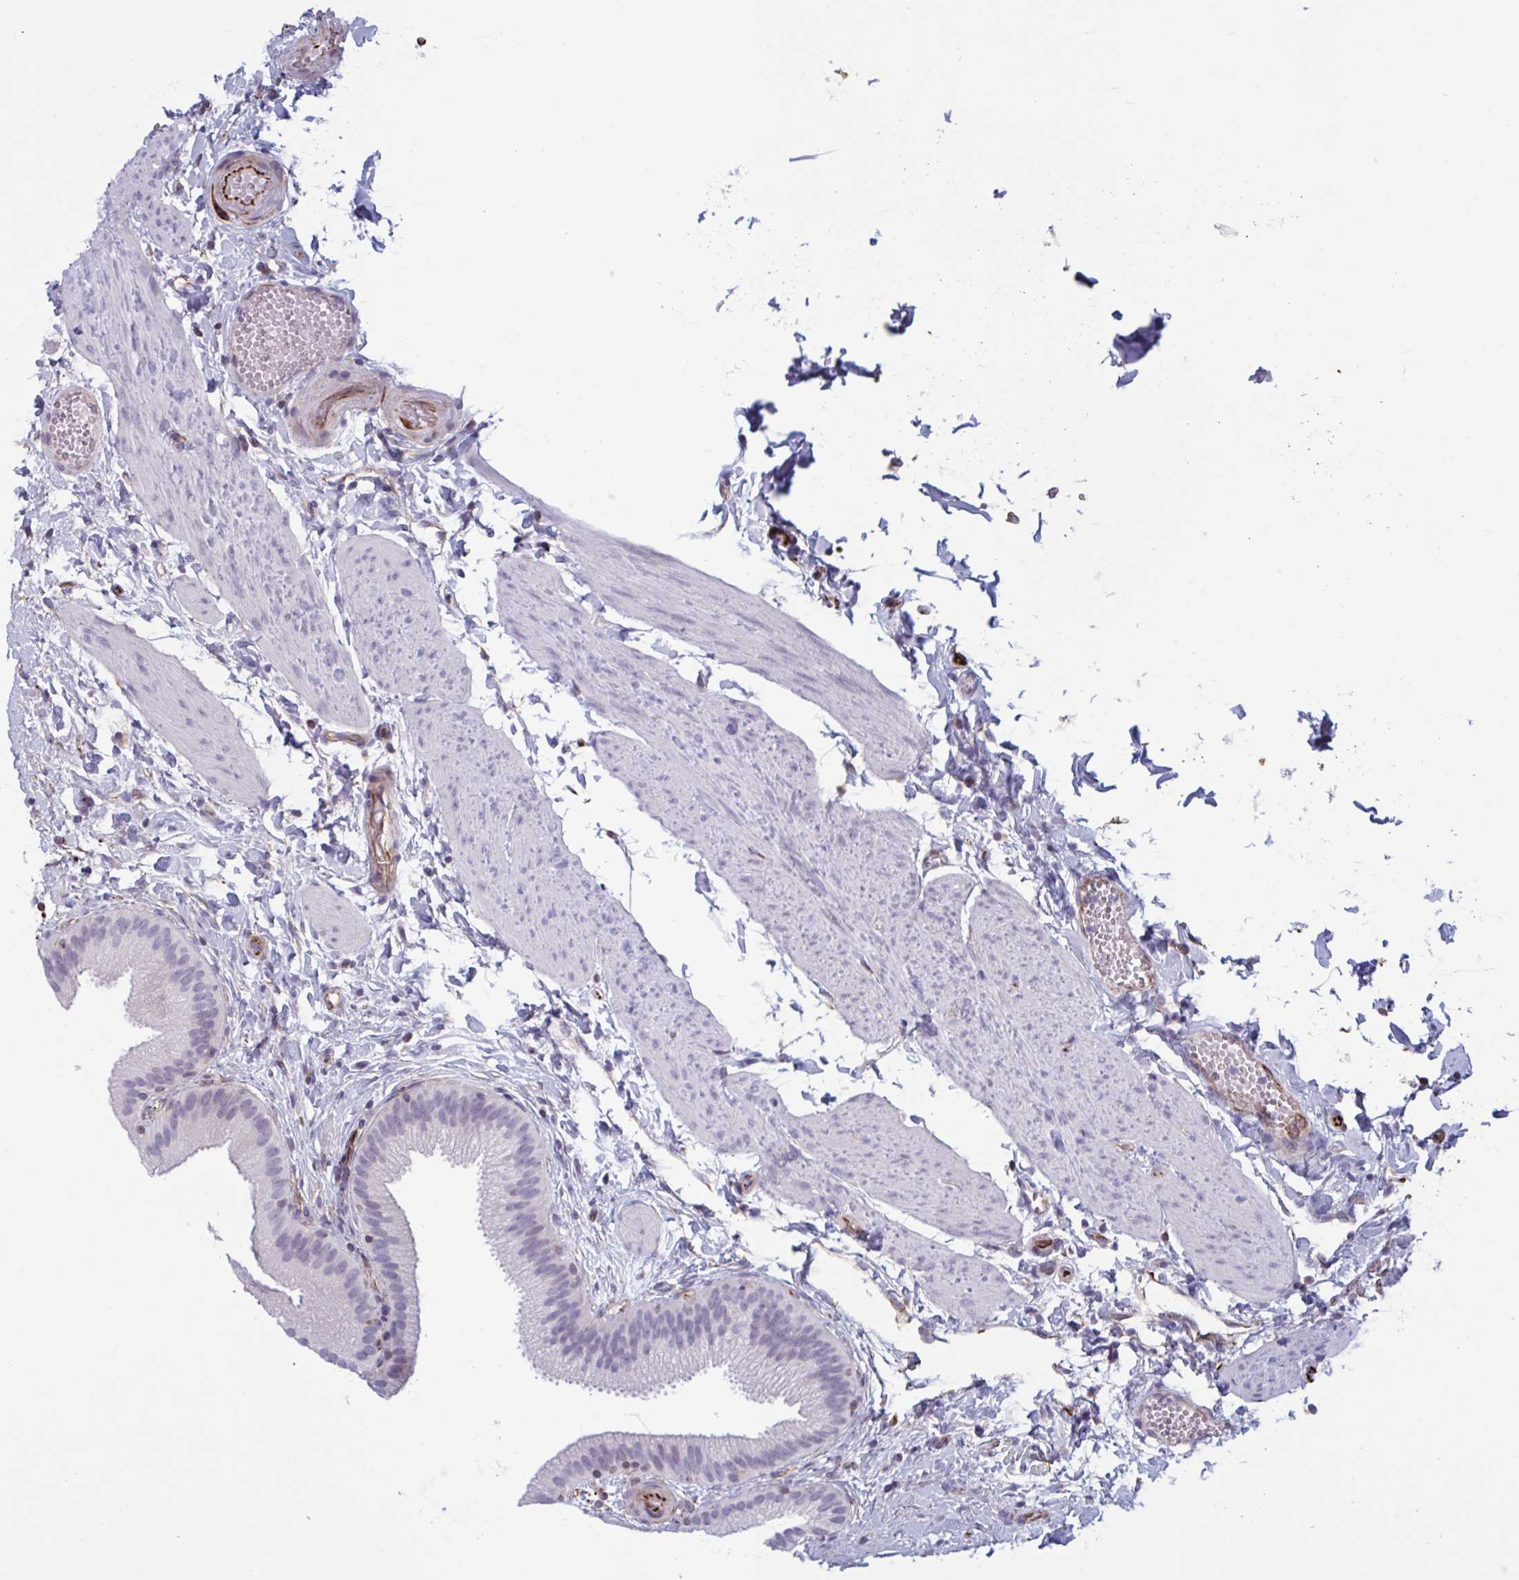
{"staining": {"intensity": "negative", "quantity": "none", "location": "none"}, "tissue": "gallbladder", "cell_type": "Glandular cells", "image_type": "normal", "snomed": [{"axis": "morphology", "description": "Normal tissue, NOS"}, {"axis": "topography", "description": "Gallbladder"}], "caption": "Benign gallbladder was stained to show a protein in brown. There is no significant staining in glandular cells. (Brightfield microscopy of DAB (3,3'-diaminobenzidine) IHC at high magnification).", "gene": "OR1L3", "patient": {"sex": "female", "age": 63}}